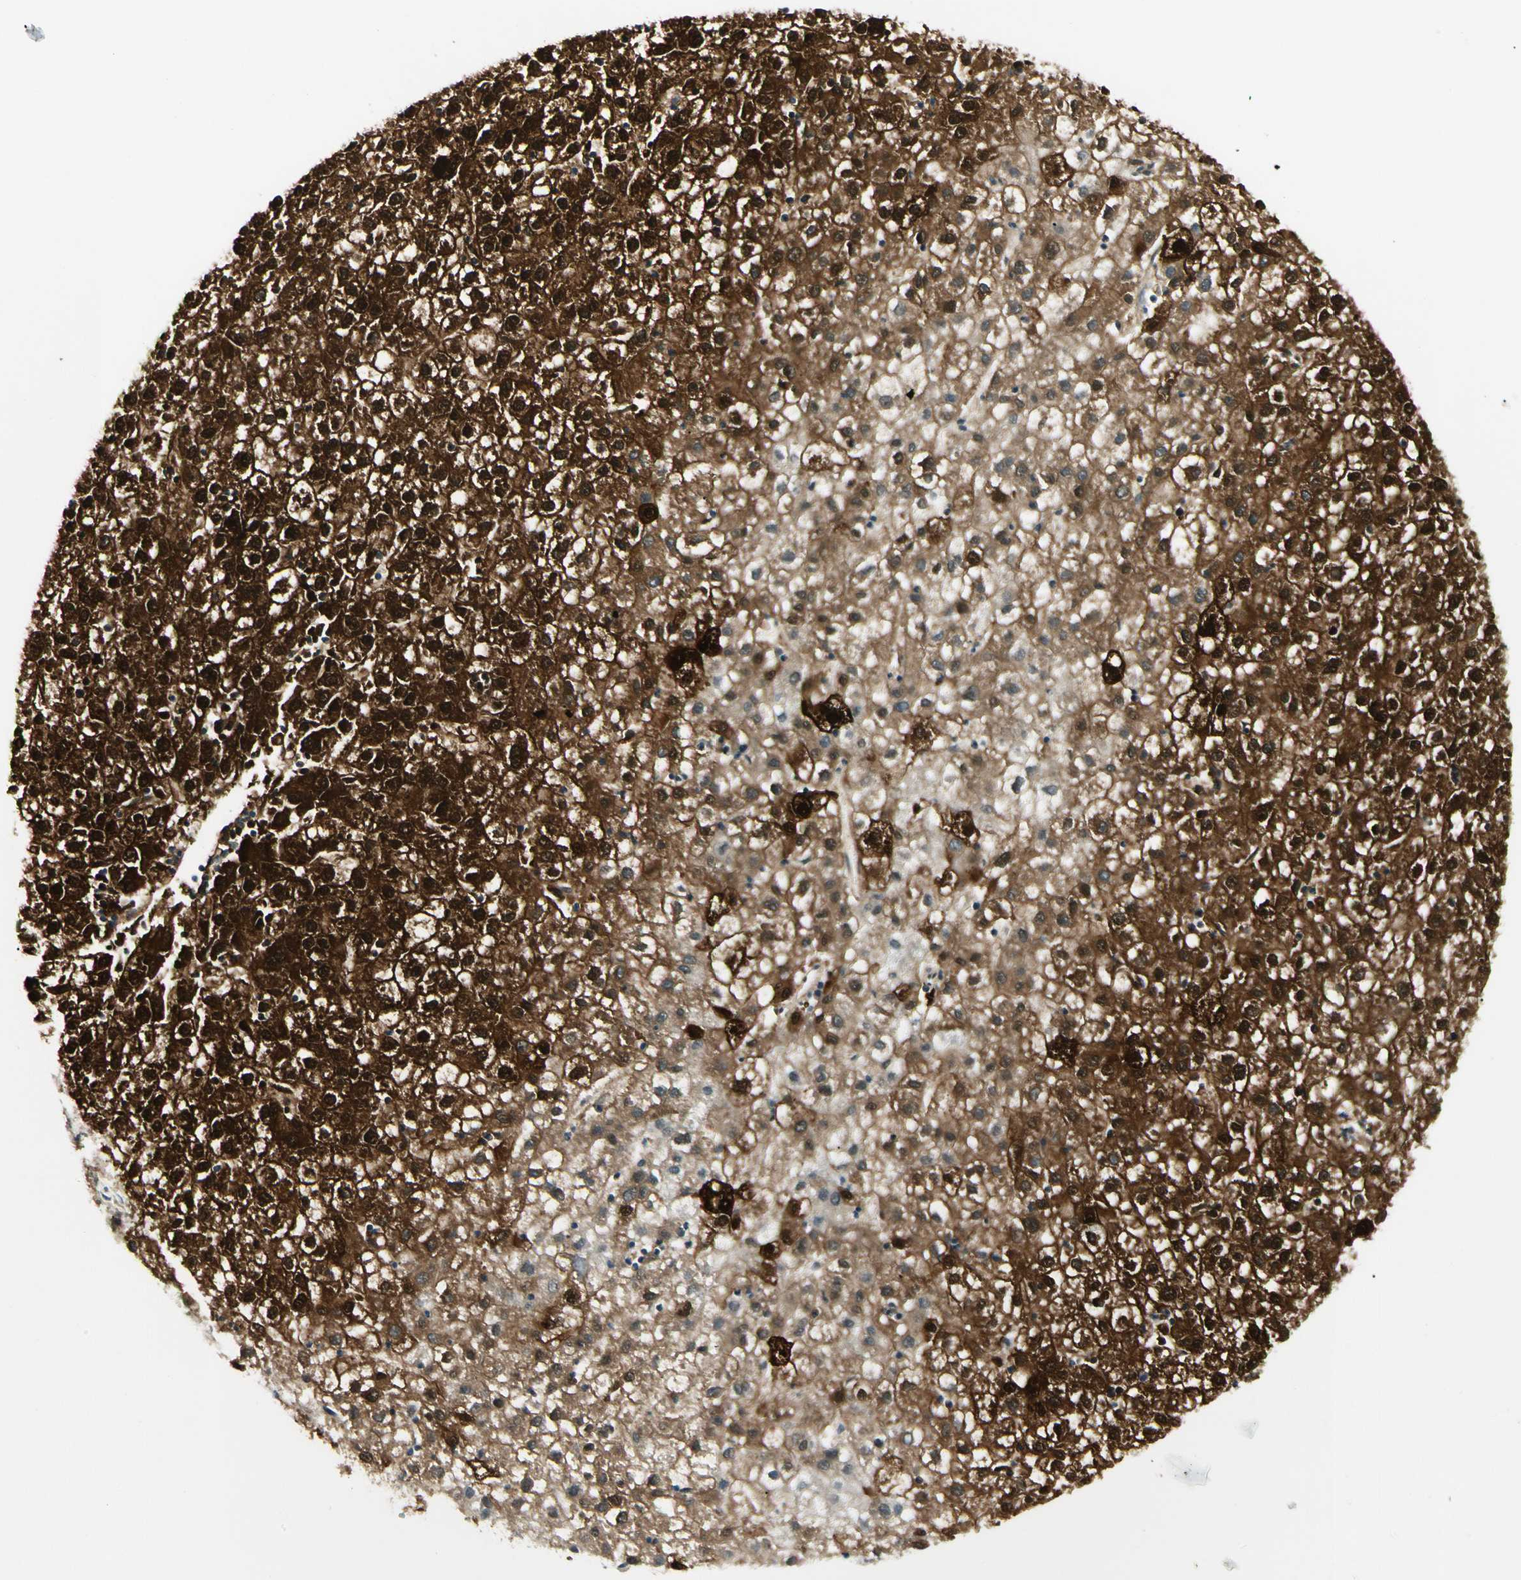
{"staining": {"intensity": "strong", "quantity": ">75%", "location": "cytoplasmic/membranous,nuclear"}, "tissue": "liver cancer", "cell_type": "Tumor cells", "image_type": "cancer", "snomed": [{"axis": "morphology", "description": "Carcinoma, Hepatocellular, NOS"}, {"axis": "topography", "description": "Liver"}], "caption": "Liver cancer stained with IHC exhibits strong cytoplasmic/membranous and nuclear expression in approximately >75% of tumor cells.", "gene": "FNDC3B", "patient": {"sex": "male", "age": 72}}